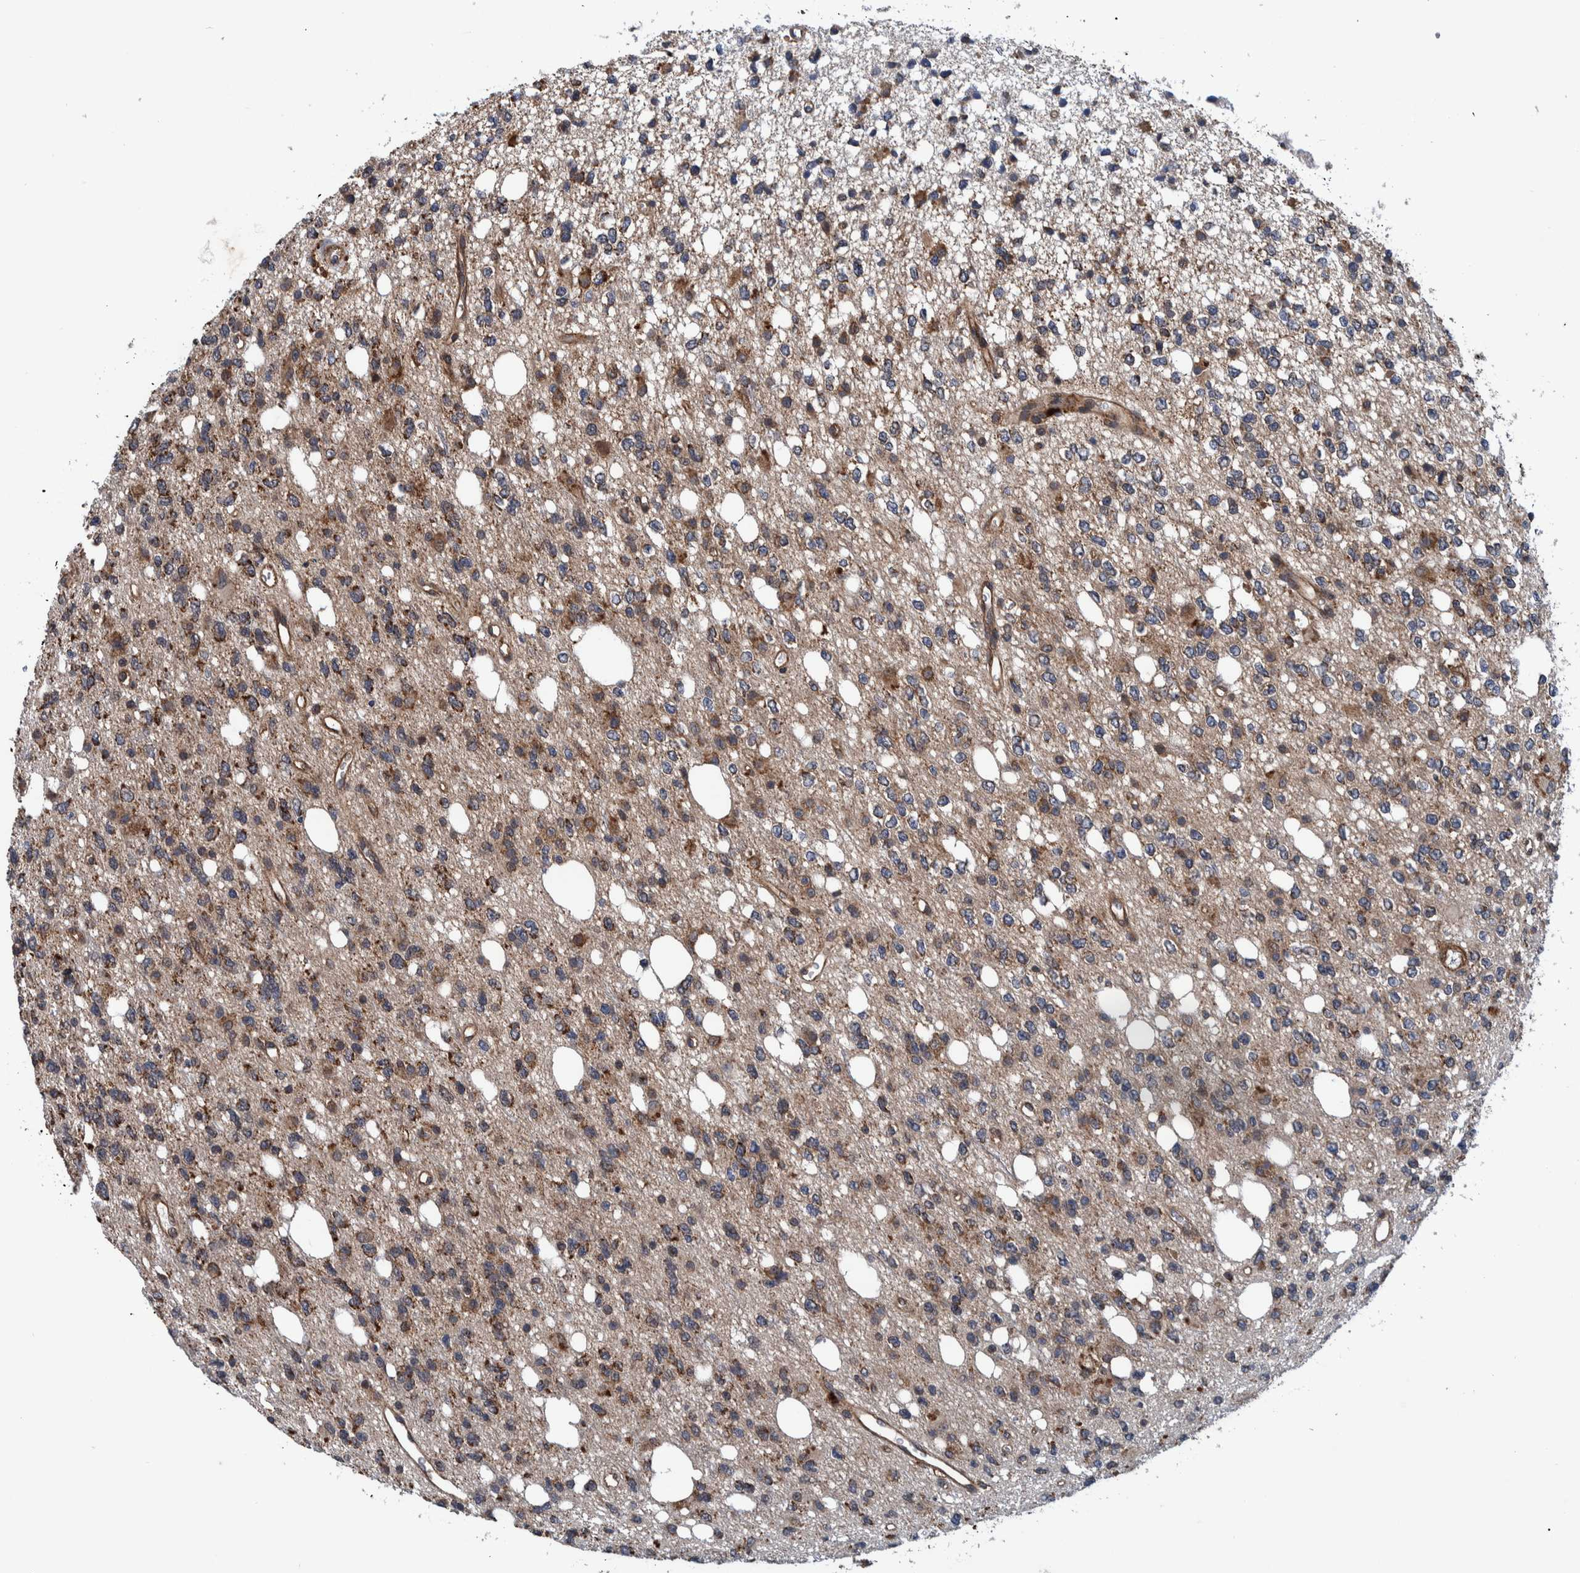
{"staining": {"intensity": "moderate", "quantity": ">75%", "location": "cytoplasmic/membranous"}, "tissue": "glioma", "cell_type": "Tumor cells", "image_type": "cancer", "snomed": [{"axis": "morphology", "description": "Glioma, malignant, High grade"}, {"axis": "topography", "description": "Brain"}], "caption": "Immunohistochemistry image of neoplastic tissue: glioma stained using immunohistochemistry (IHC) displays medium levels of moderate protein expression localized specifically in the cytoplasmic/membranous of tumor cells, appearing as a cytoplasmic/membranous brown color.", "gene": "MRPS7", "patient": {"sex": "female", "age": 62}}